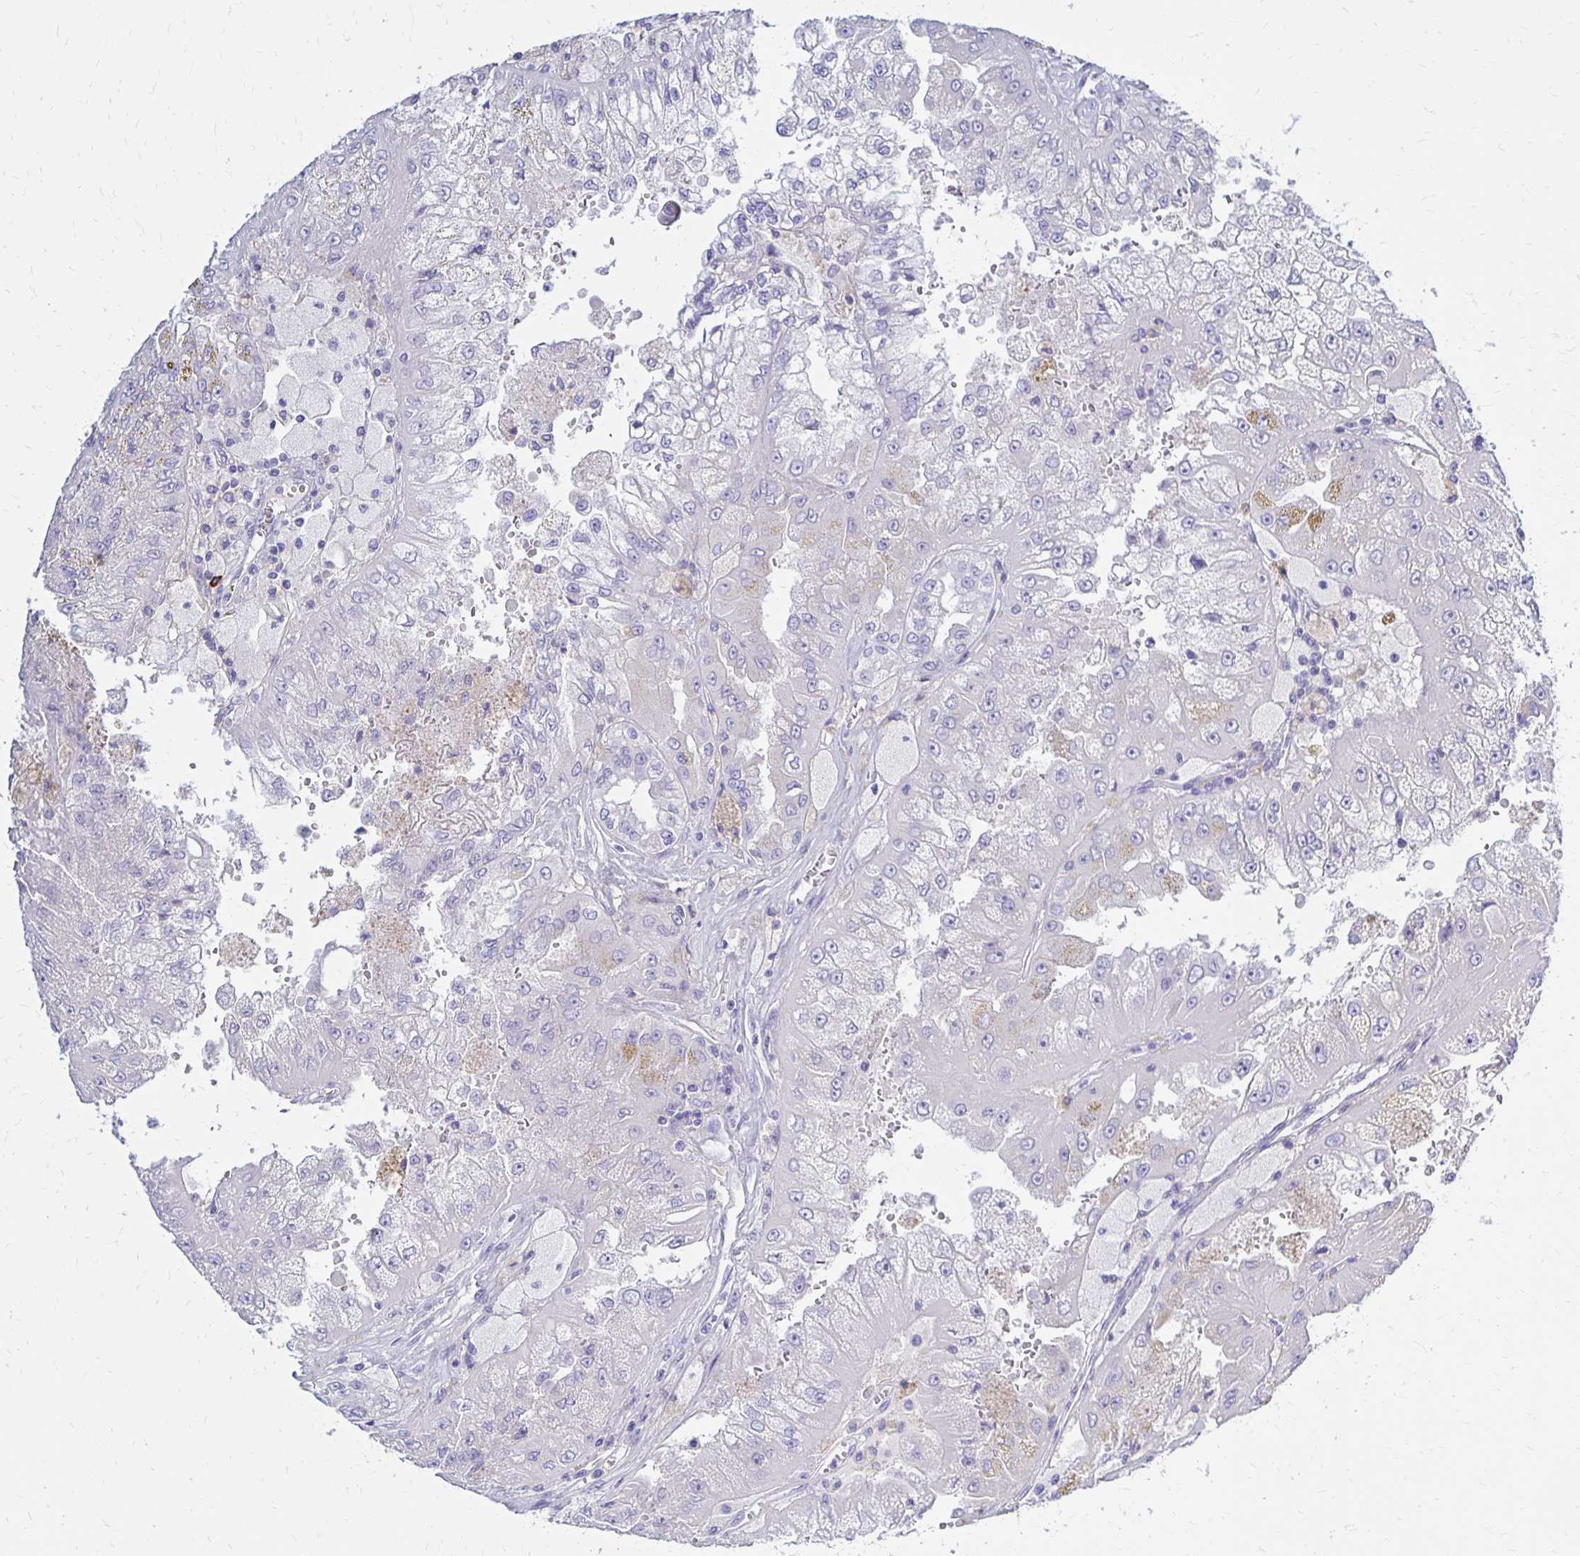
{"staining": {"intensity": "negative", "quantity": "none", "location": "none"}, "tissue": "renal cancer", "cell_type": "Tumor cells", "image_type": "cancer", "snomed": [{"axis": "morphology", "description": "Adenocarcinoma, NOS"}, {"axis": "topography", "description": "Kidney"}], "caption": "Immunohistochemical staining of renal adenocarcinoma reveals no significant staining in tumor cells.", "gene": "FNTB", "patient": {"sex": "male", "age": 58}}